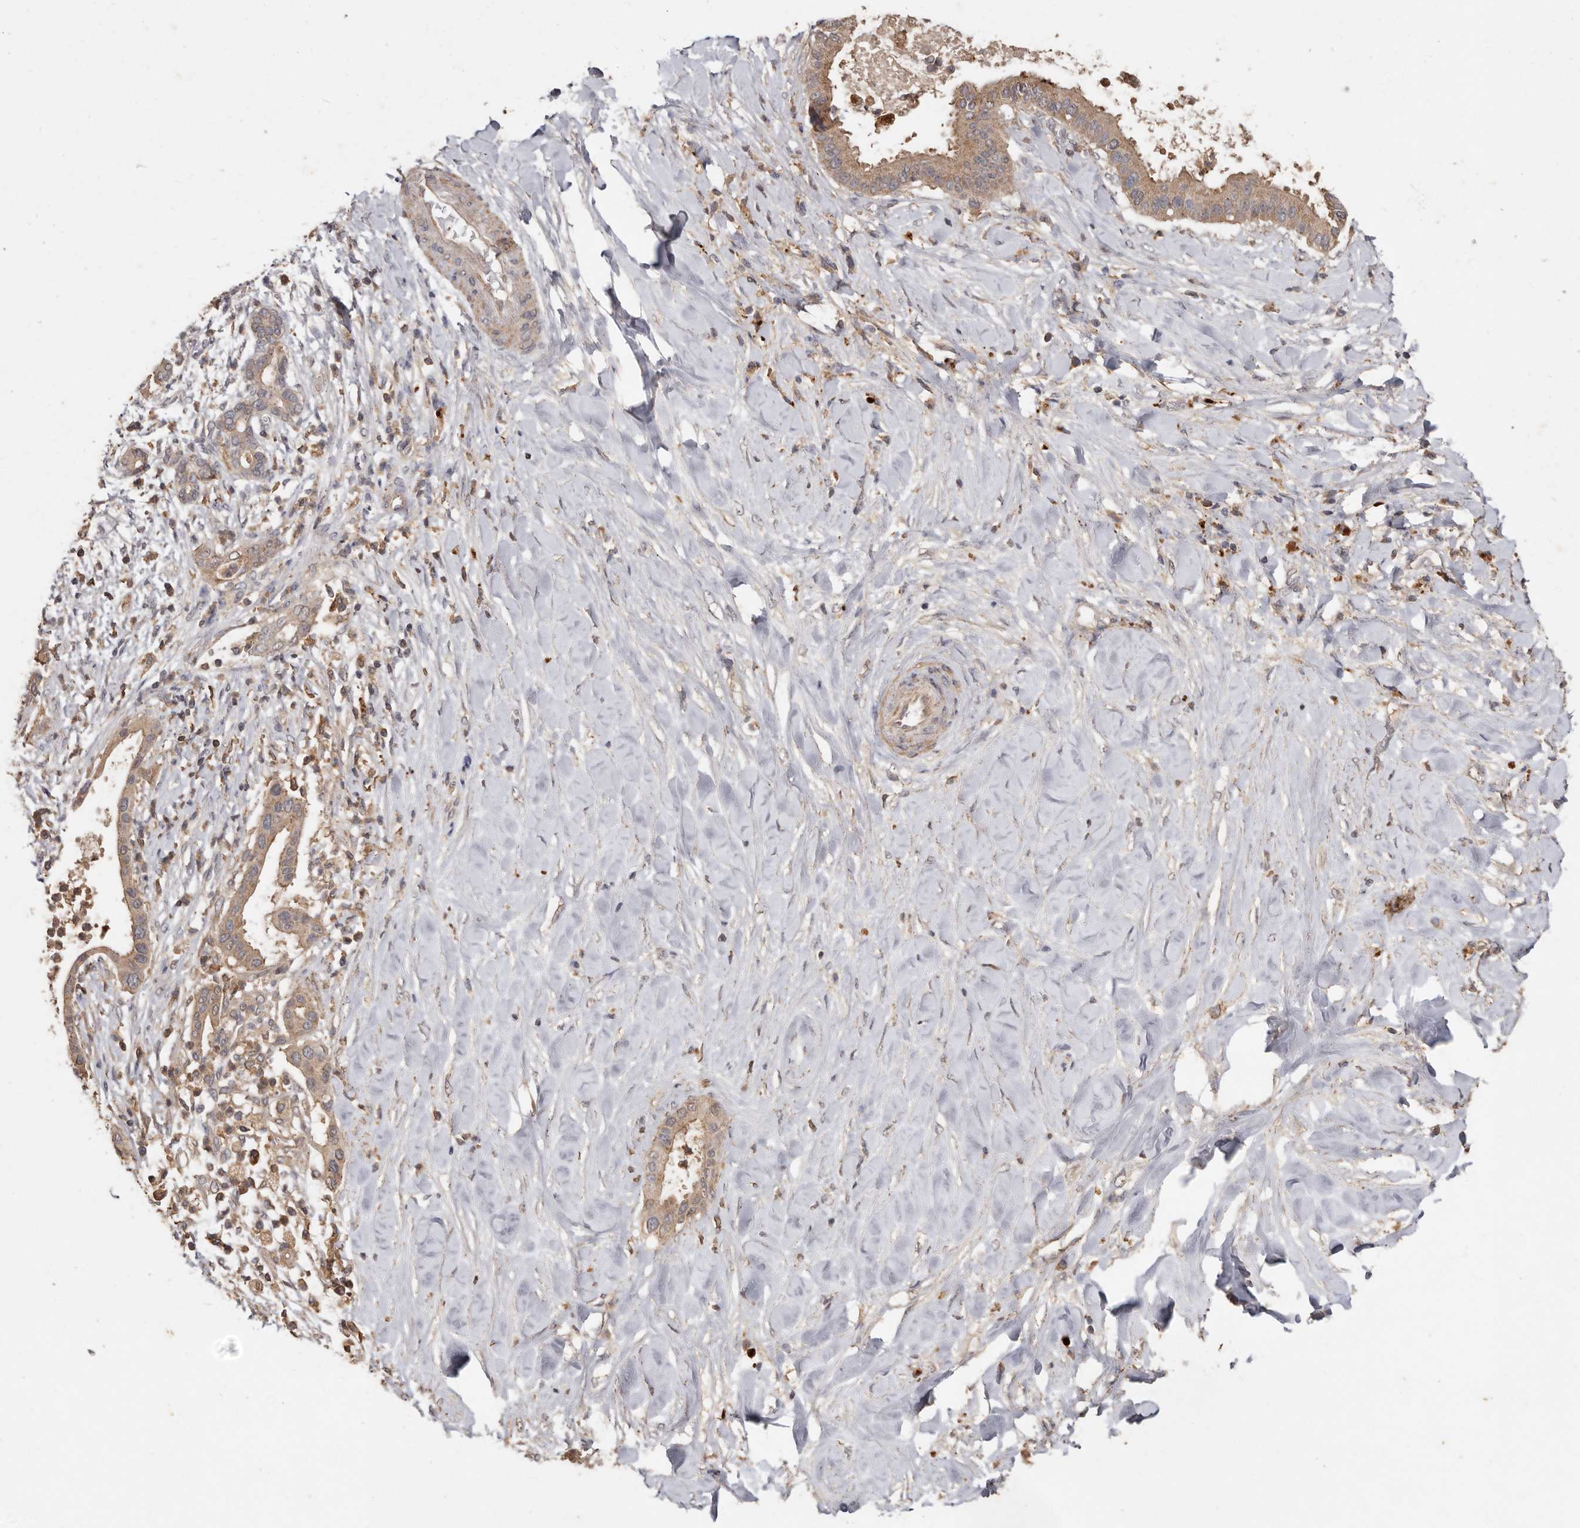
{"staining": {"intensity": "moderate", "quantity": ">75%", "location": "cytoplasmic/membranous"}, "tissue": "liver cancer", "cell_type": "Tumor cells", "image_type": "cancer", "snomed": [{"axis": "morphology", "description": "Cholangiocarcinoma"}, {"axis": "topography", "description": "Liver"}], "caption": "Moderate cytoplasmic/membranous staining for a protein is appreciated in approximately >75% of tumor cells of liver cholangiocarcinoma using immunohistochemistry.", "gene": "RWDD1", "patient": {"sex": "female", "age": 54}}